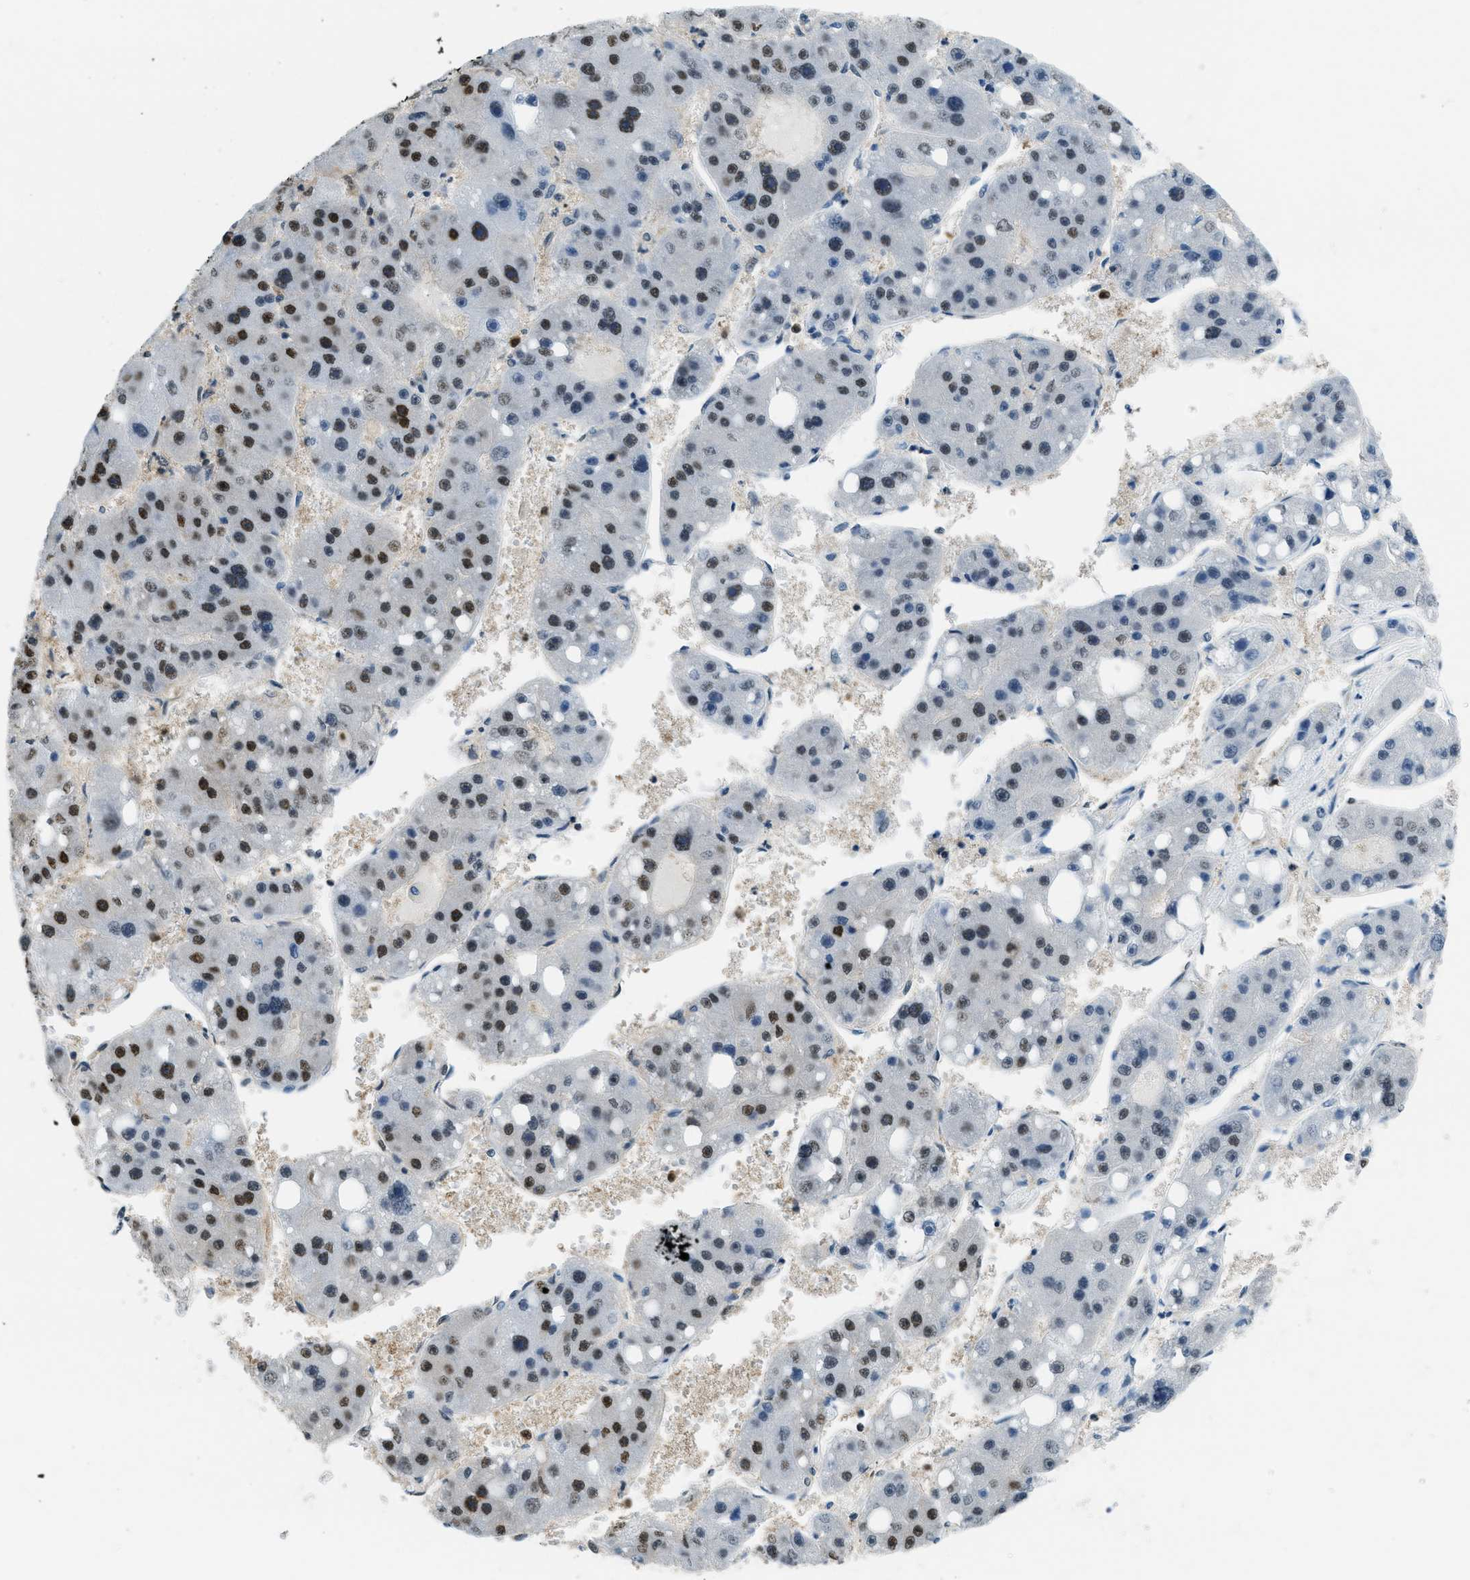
{"staining": {"intensity": "strong", "quantity": "25%-75%", "location": "nuclear"}, "tissue": "liver cancer", "cell_type": "Tumor cells", "image_type": "cancer", "snomed": [{"axis": "morphology", "description": "Carcinoma, Hepatocellular, NOS"}, {"axis": "topography", "description": "Liver"}], "caption": "An immunohistochemistry (IHC) photomicrograph of neoplastic tissue is shown. Protein staining in brown labels strong nuclear positivity in liver hepatocellular carcinoma within tumor cells.", "gene": "OGFR", "patient": {"sex": "female", "age": 61}}